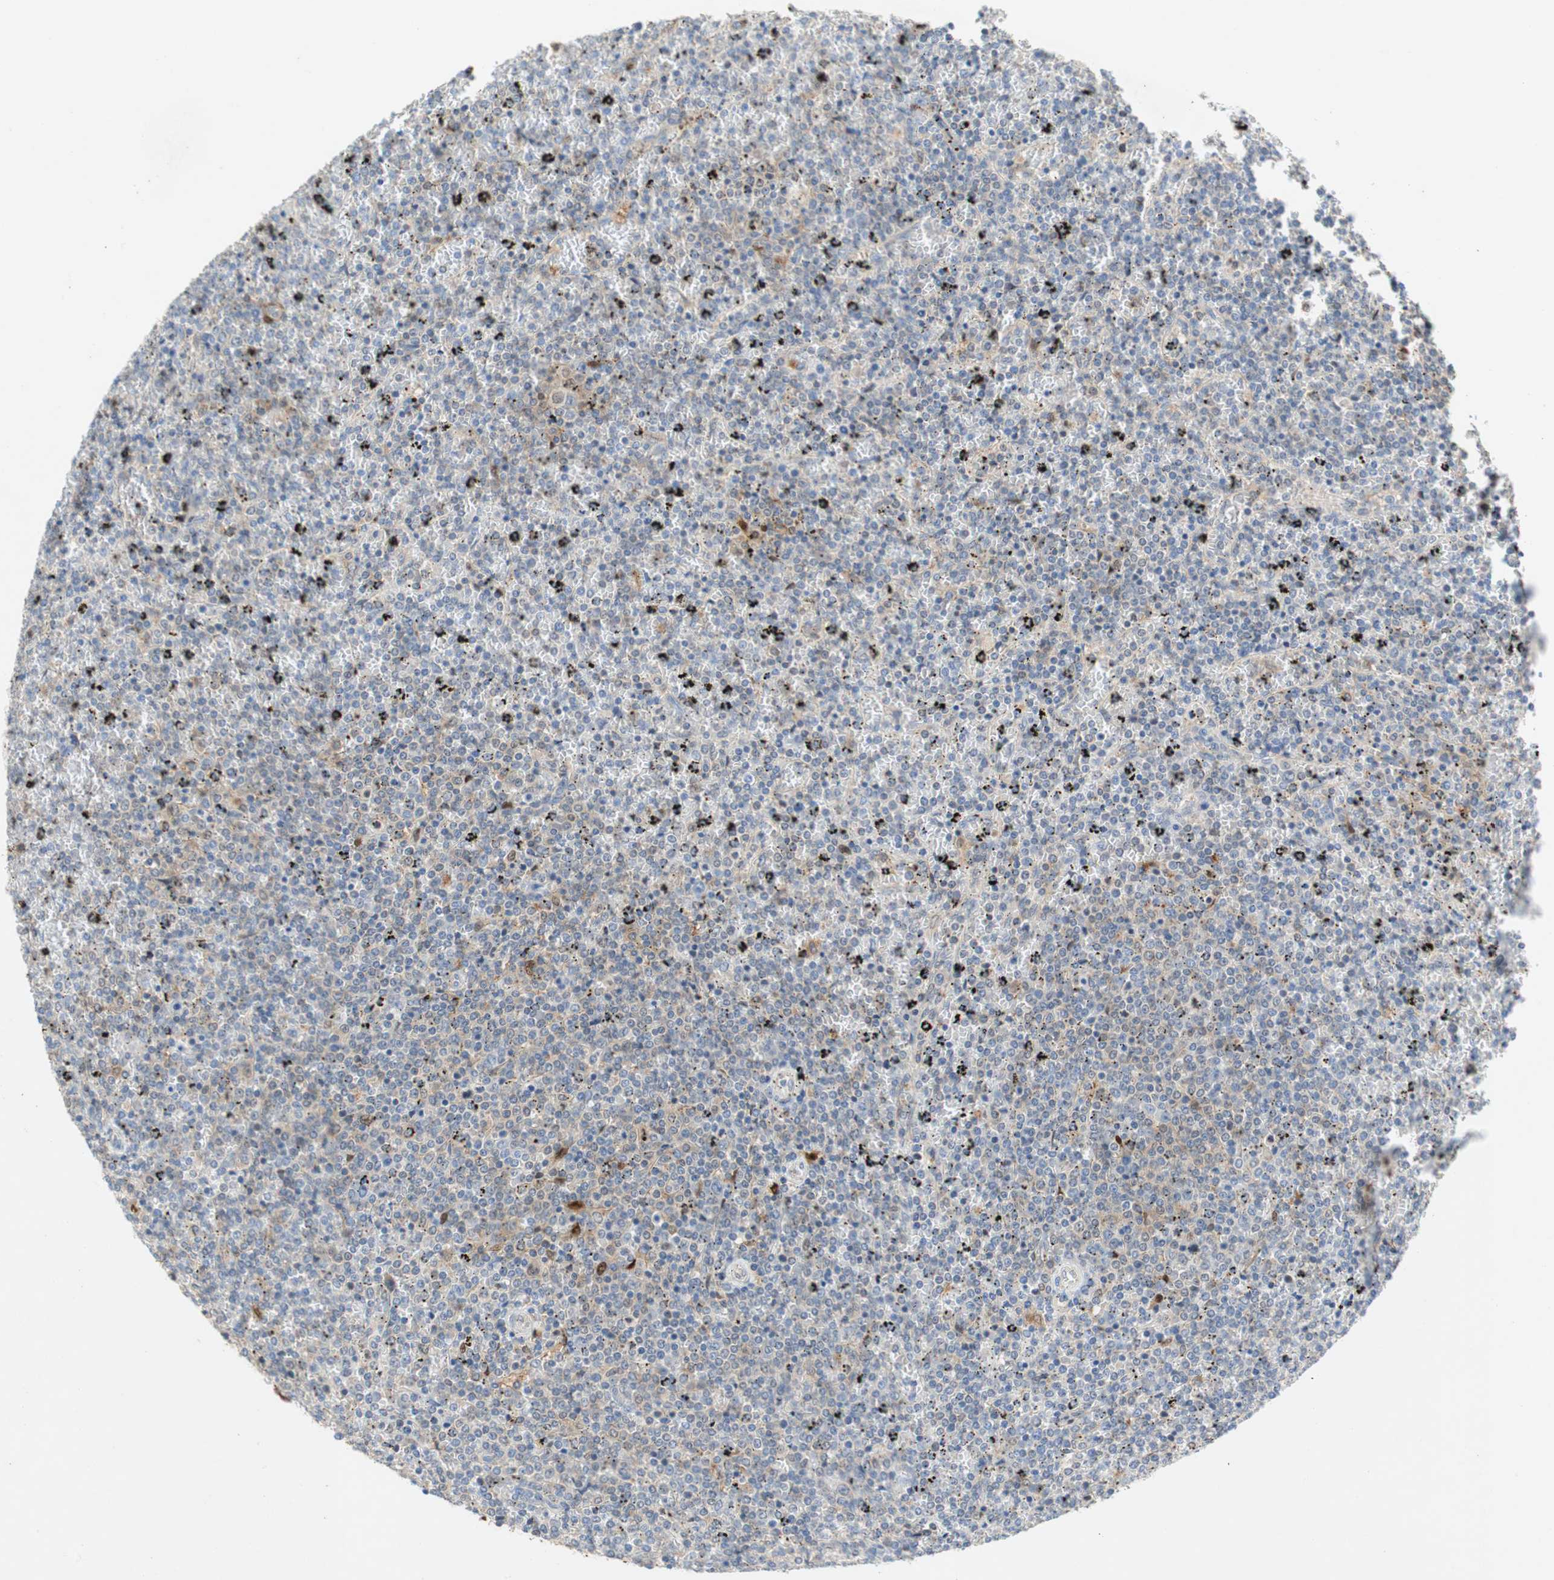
{"staining": {"intensity": "weak", "quantity": "<25%", "location": "cytoplasmic/membranous"}, "tissue": "lymphoma", "cell_type": "Tumor cells", "image_type": "cancer", "snomed": [{"axis": "morphology", "description": "Malignant lymphoma, non-Hodgkin's type, Low grade"}, {"axis": "topography", "description": "Spleen"}], "caption": "A histopathology image of low-grade malignant lymphoma, non-Hodgkin's type stained for a protein exhibits no brown staining in tumor cells.", "gene": "RELB", "patient": {"sex": "female", "age": 77}}